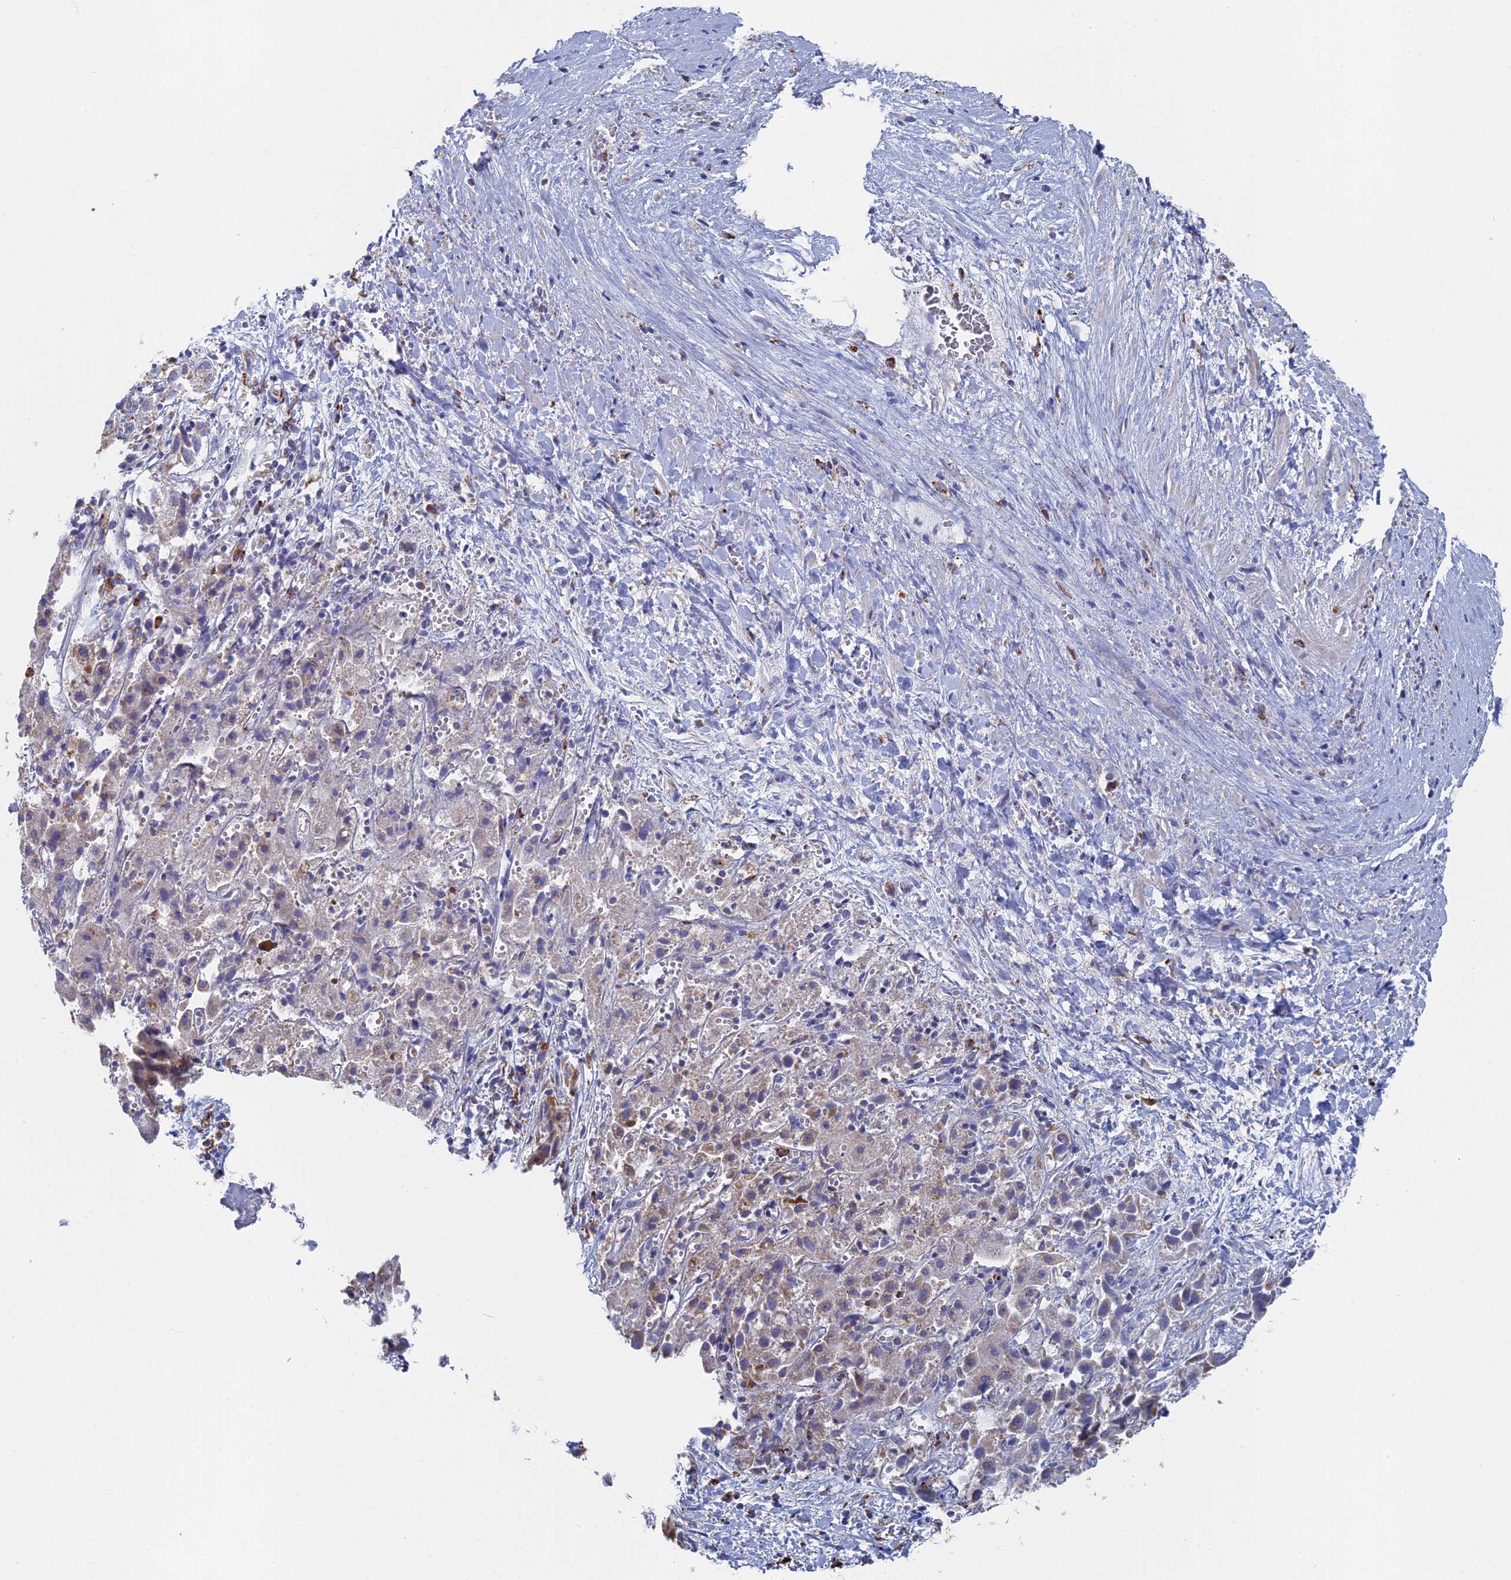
{"staining": {"intensity": "weak", "quantity": "<25%", "location": "cytoplasmic/membranous"}, "tissue": "liver cancer", "cell_type": "Tumor cells", "image_type": "cancer", "snomed": [{"axis": "morphology", "description": "Cholangiocarcinoma"}, {"axis": "topography", "description": "Liver"}], "caption": "This is an immunohistochemistry (IHC) micrograph of human cholangiocarcinoma (liver). There is no staining in tumor cells.", "gene": "SMG9", "patient": {"sex": "female", "age": 52}}